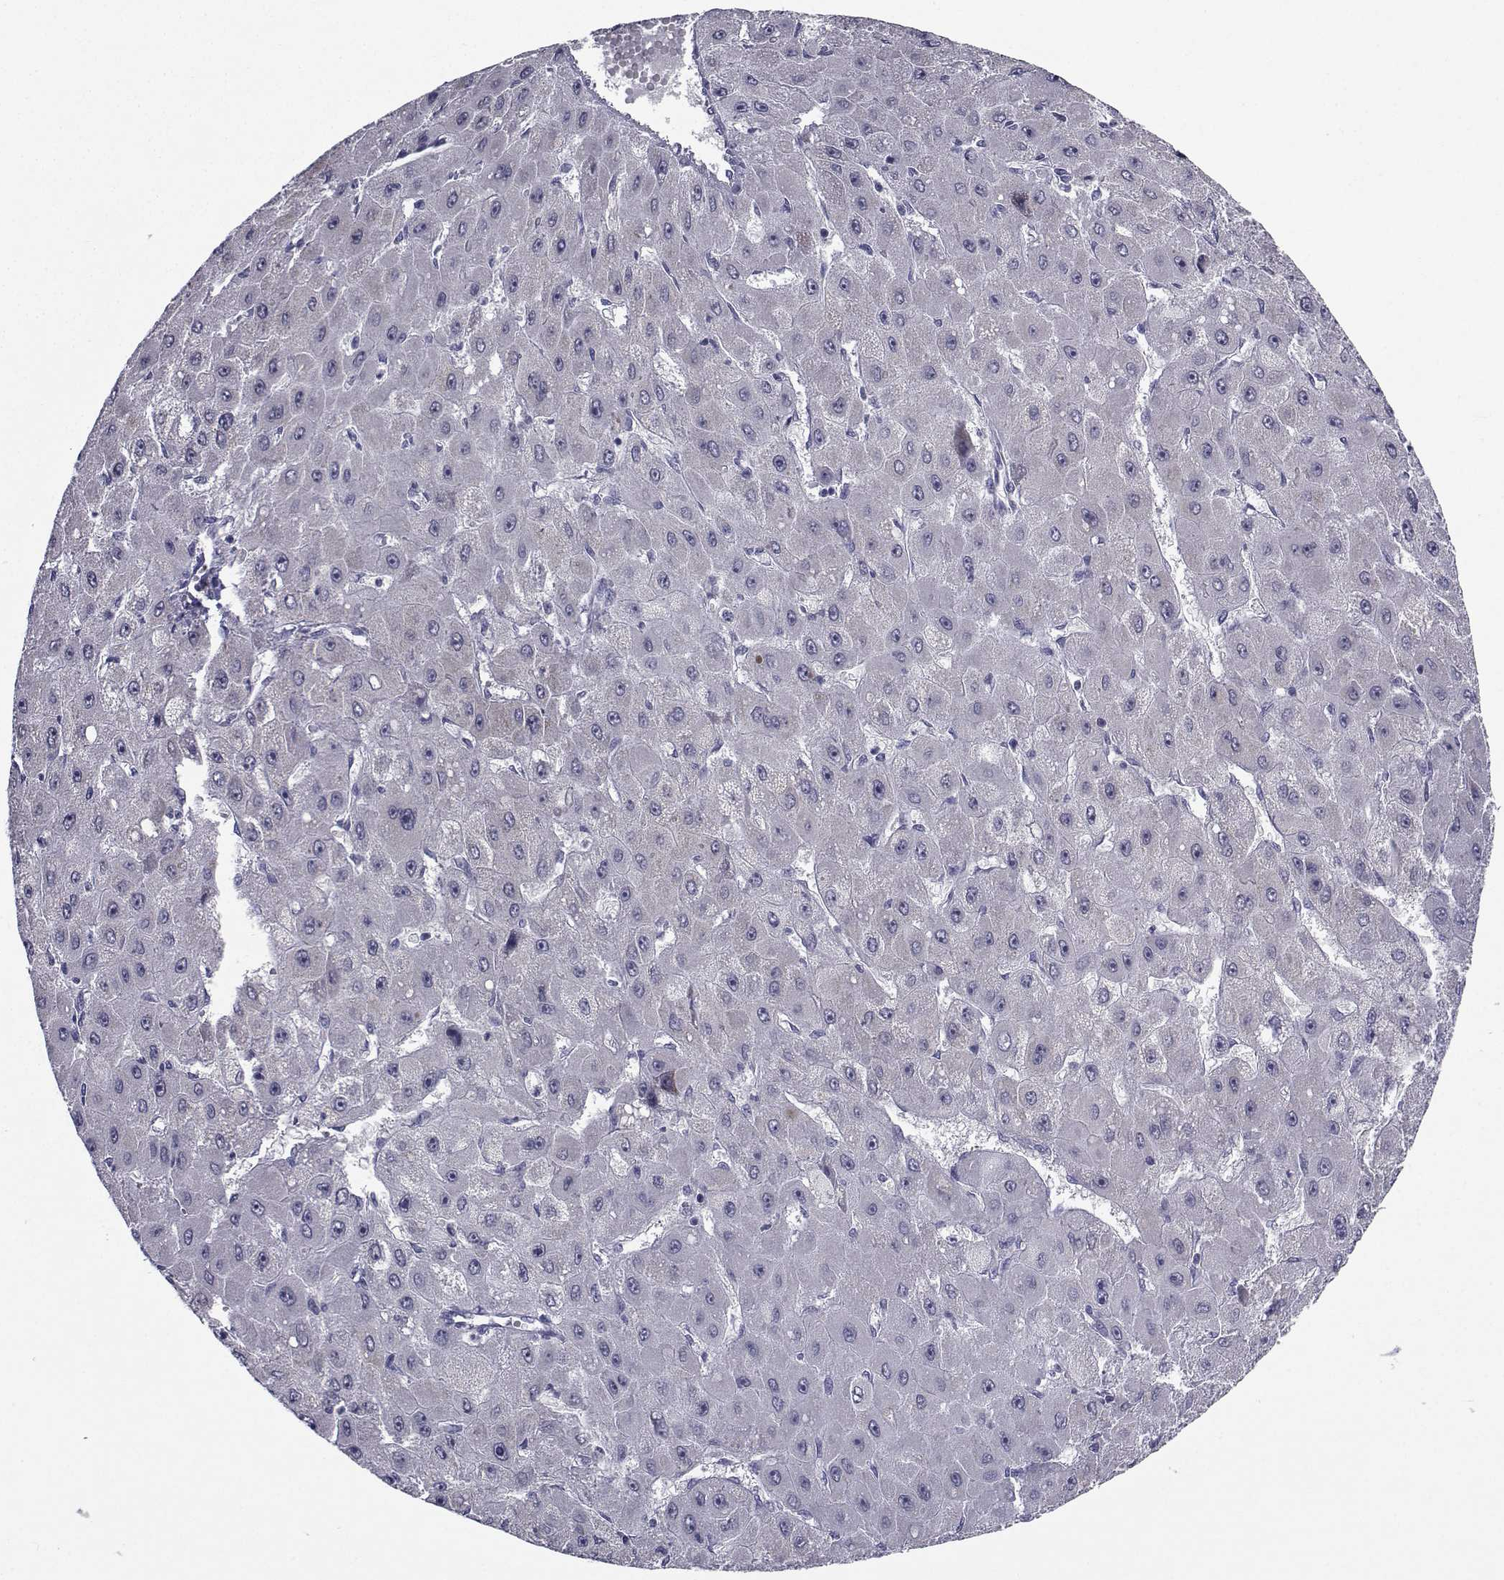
{"staining": {"intensity": "negative", "quantity": "none", "location": "none"}, "tissue": "liver cancer", "cell_type": "Tumor cells", "image_type": "cancer", "snomed": [{"axis": "morphology", "description": "Carcinoma, Hepatocellular, NOS"}, {"axis": "topography", "description": "Liver"}], "caption": "This is a photomicrograph of IHC staining of liver cancer, which shows no positivity in tumor cells. The staining was performed using DAB to visualize the protein expression in brown, while the nuclei were stained in blue with hematoxylin (Magnification: 20x).", "gene": "CHRNA1", "patient": {"sex": "female", "age": 25}}